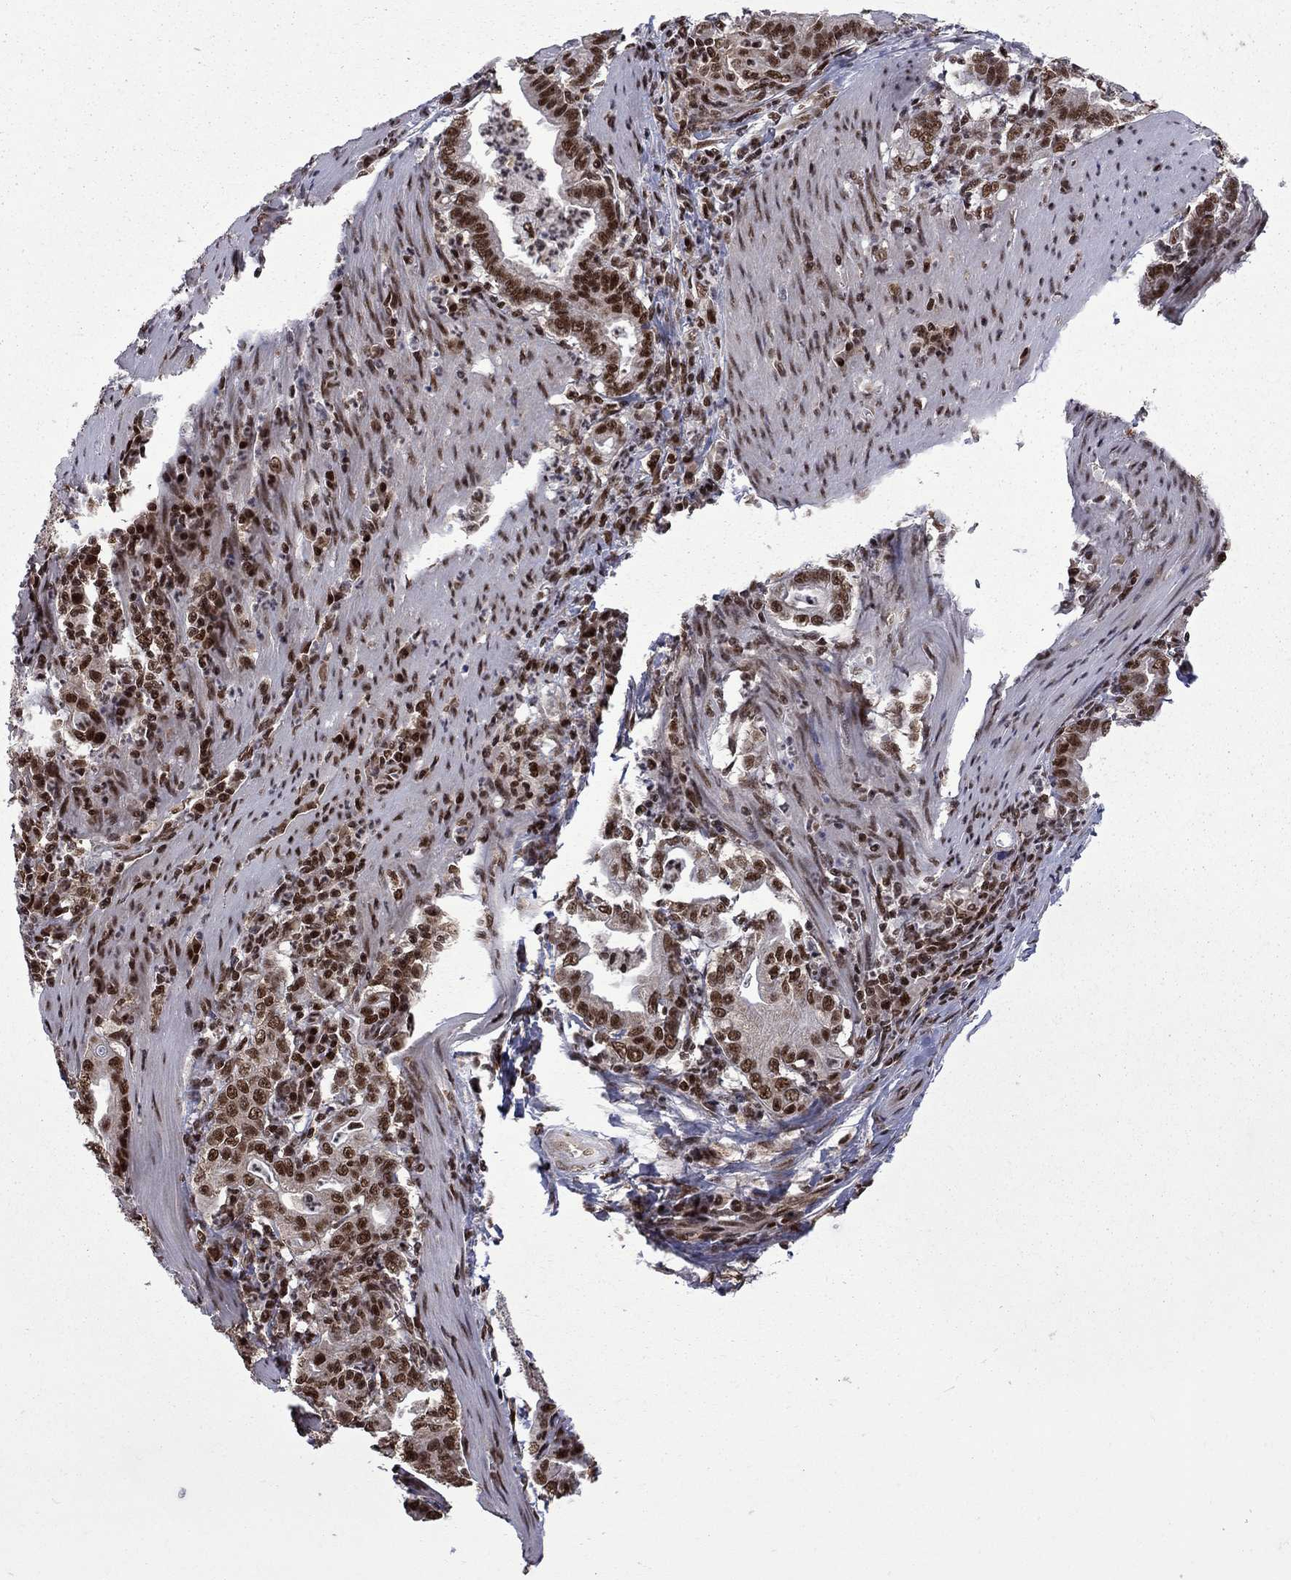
{"staining": {"intensity": "strong", "quantity": ">75%", "location": "nuclear"}, "tissue": "stomach cancer", "cell_type": "Tumor cells", "image_type": "cancer", "snomed": [{"axis": "morphology", "description": "Adenocarcinoma, NOS"}, {"axis": "topography", "description": "Stomach, upper"}], "caption": "IHC staining of adenocarcinoma (stomach), which demonstrates high levels of strong nuclear expression in approximately >75% of tumor cells indicating strong nuclear protein positivity. The staining was performed using DAB (3,3'-diaminobenzidine) (brown) for protein detection and nuclei were counterstained in hematoxylin (blue).", "gene": "MED25", "patient": {"sex": "female", "age": 79}}